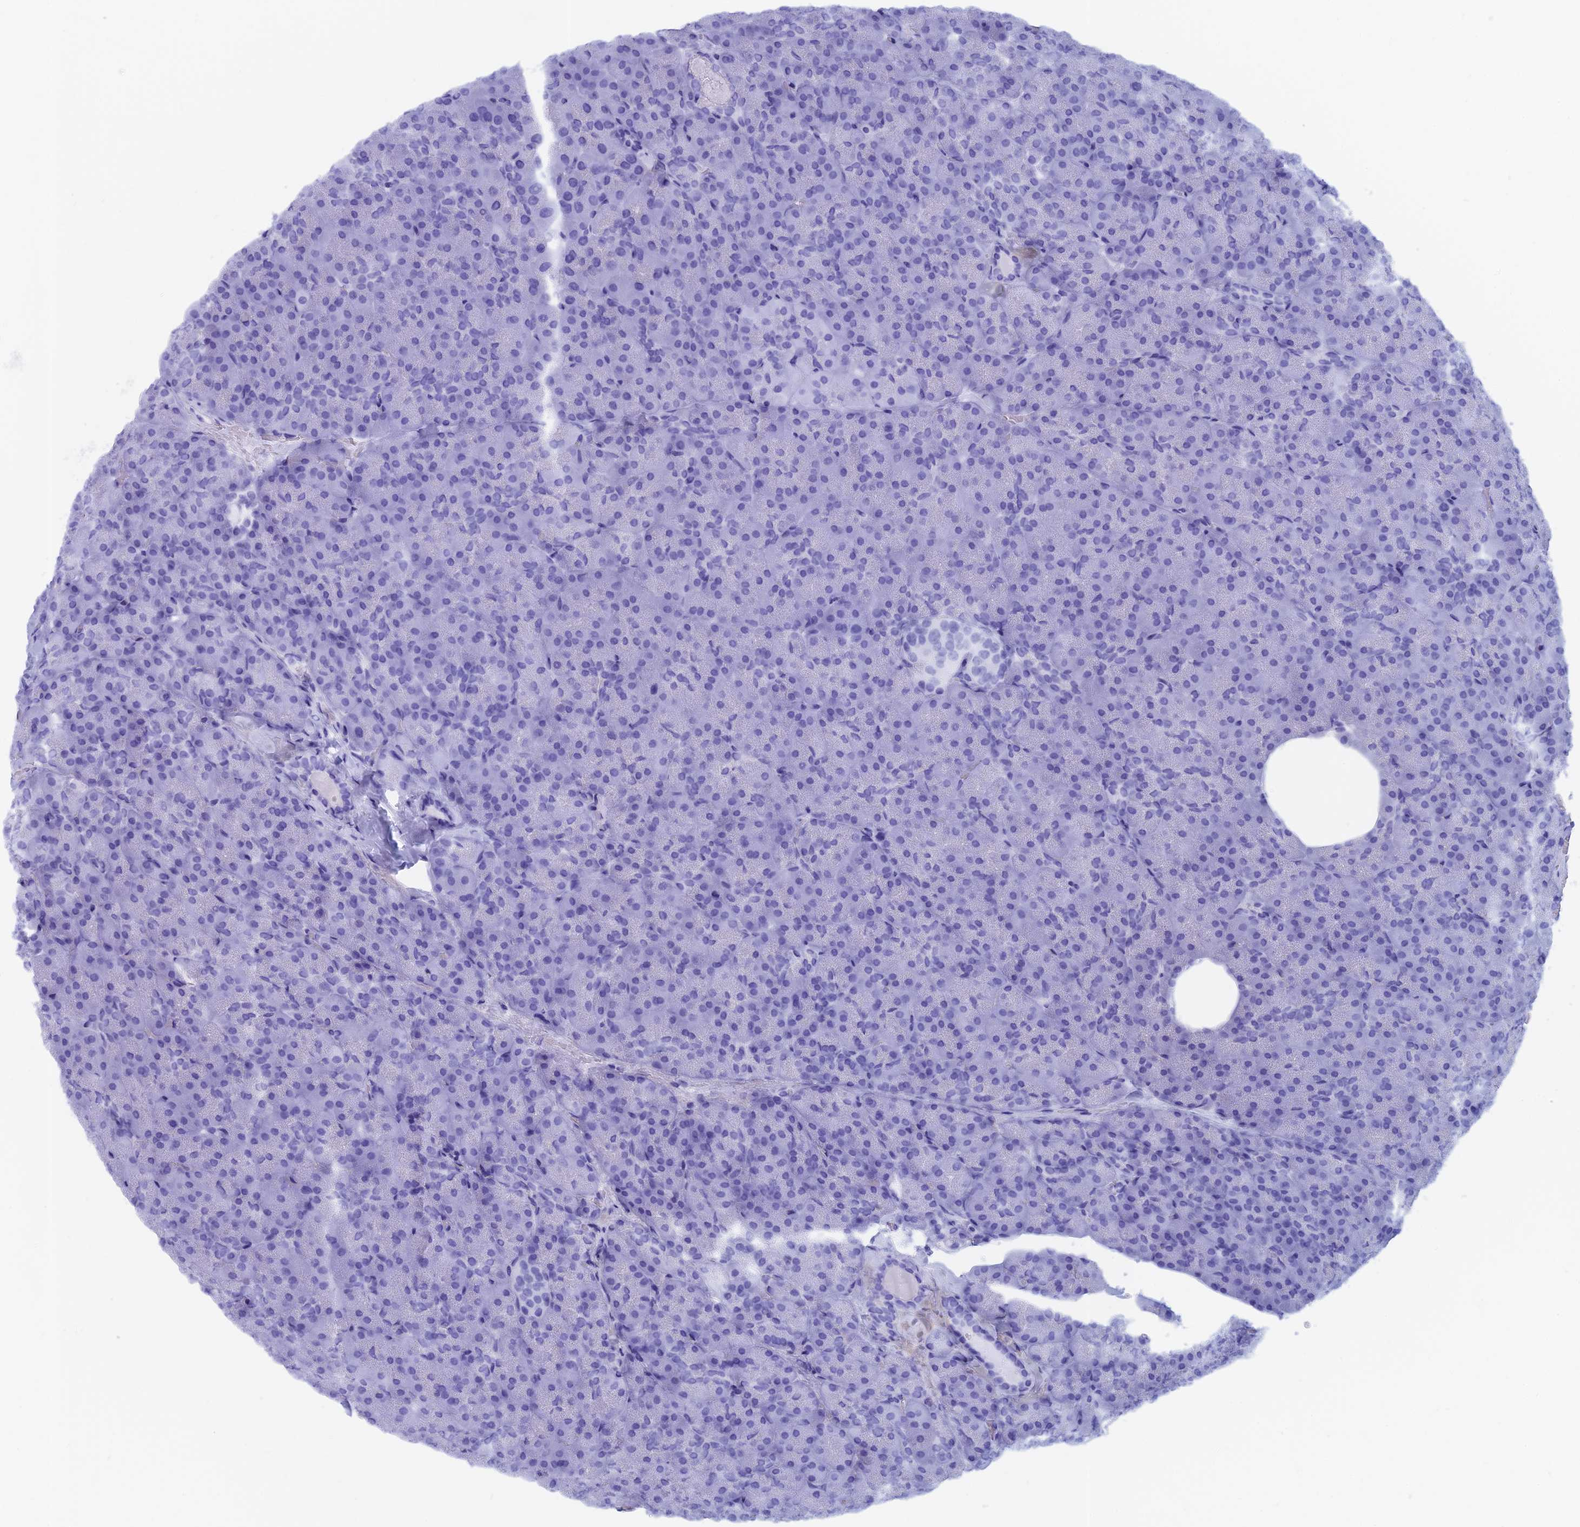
{"staining": {"intensity": "negative", "quantity": "none", "location": "none"}, "tissue": "pancreas", "cell_type": "Exocrine glandular cells", "image_type": "normal", "snomed": [{"axis": "morphology", "description": "Normal tissue, NOS"}, {"axis": "topography", "description": "Pancreas"}], "caption": "Pancreas was stained to show a protein in brown. There is no significant staining in exocrine glandular cells. (Brightfield microscopy of DAB (3,3'-diaminobenzidine) immunohistochemistry at high magnification).", "gene": "CAPS", "patient": {"sex": "male", "age": 36}}